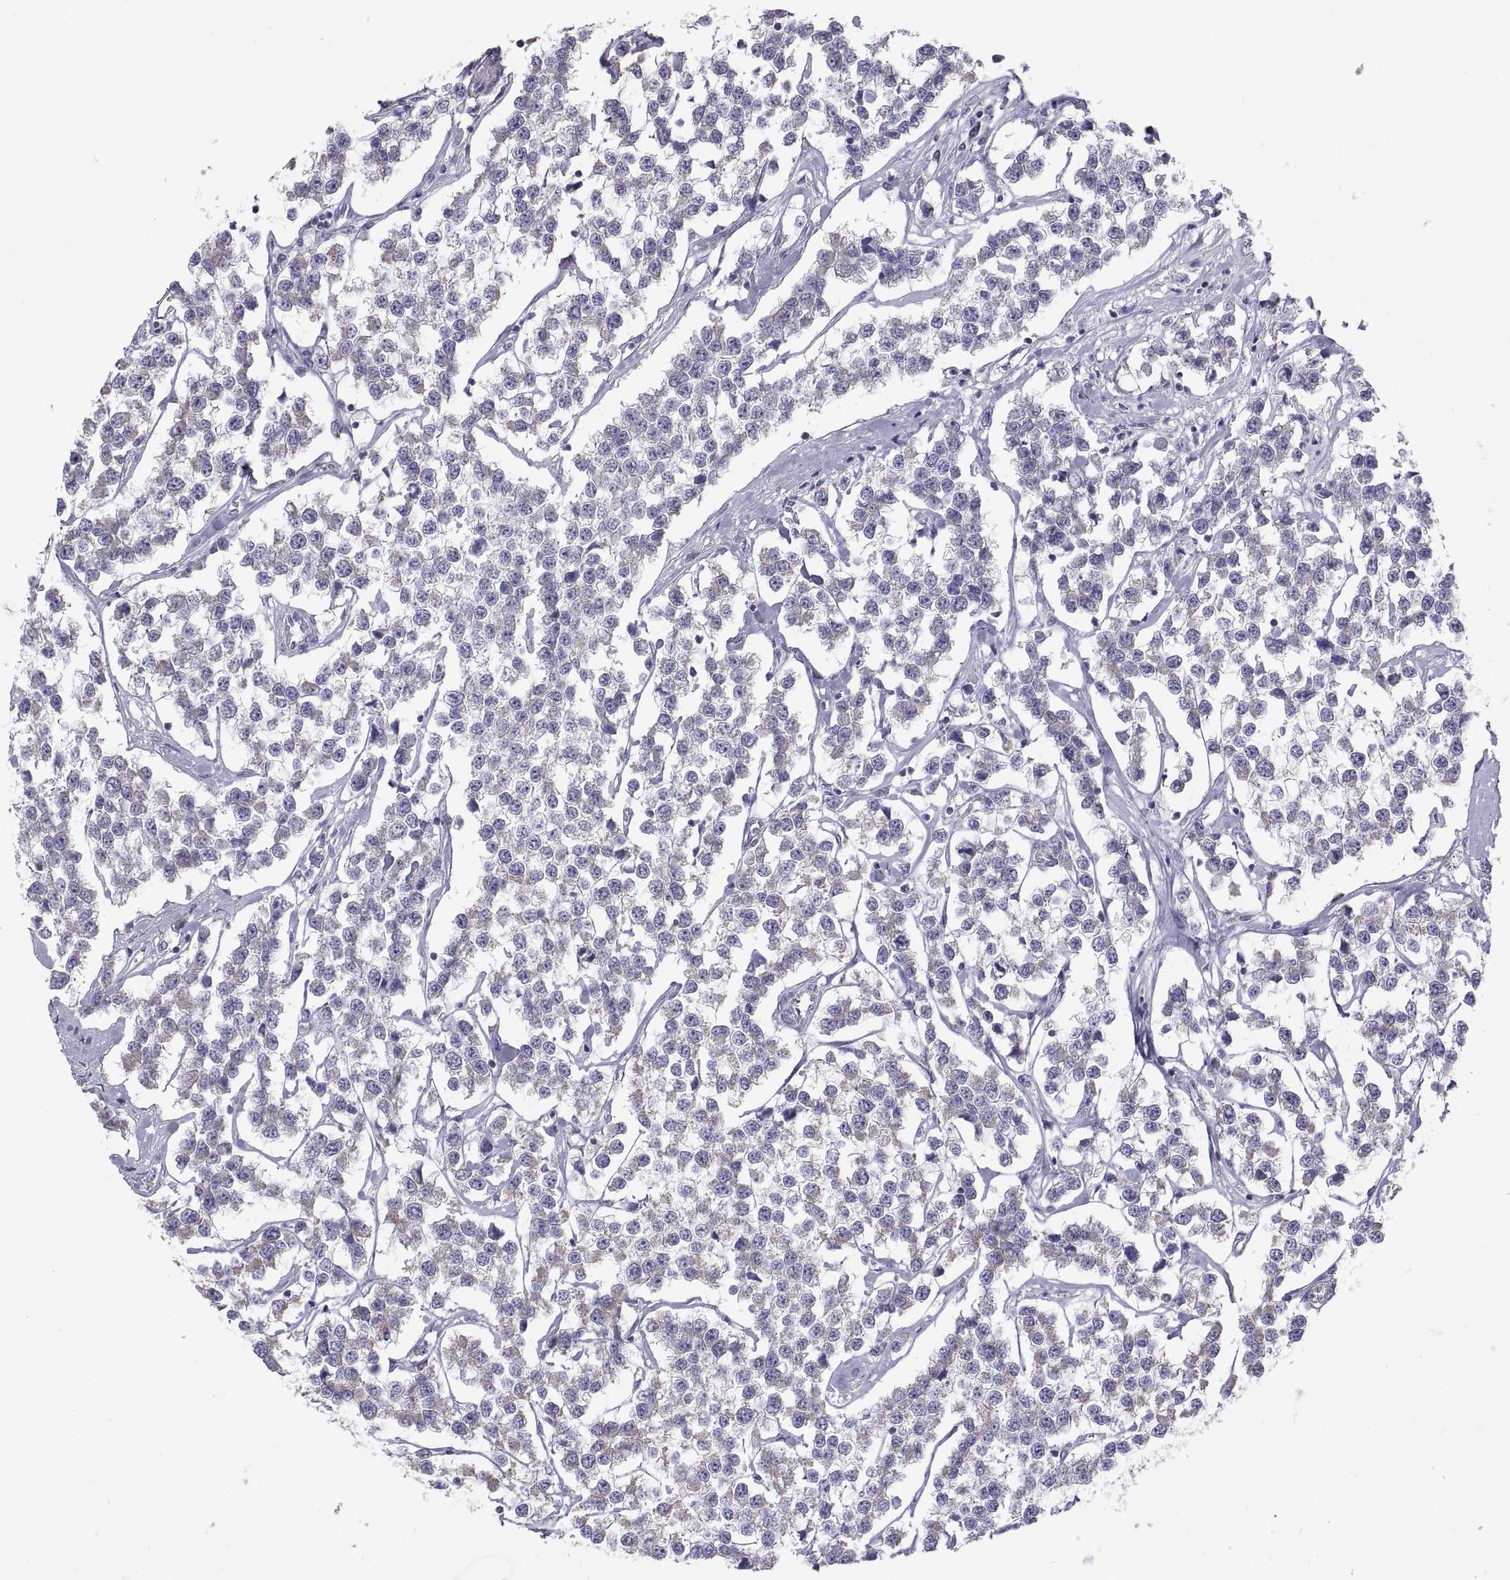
{"staining": {"intensity": "negative", "quantity": "none", "location": "none"}, "tissue": "testis cancer", "cell_type": "Tumor cells", "image_type": "cancer", "snomed": [{"axis": "morphology", "description": "Seminoma, NOS"}, {"axis": "topography", "description": "Testis"}], "caption": "This is an immunohistochemistry (IHC) photomicrograph of testis cancer. There is no positivity in tumor cells.", "gene": "TNNC1", "patient": {"sex": "male", "age": 59}}